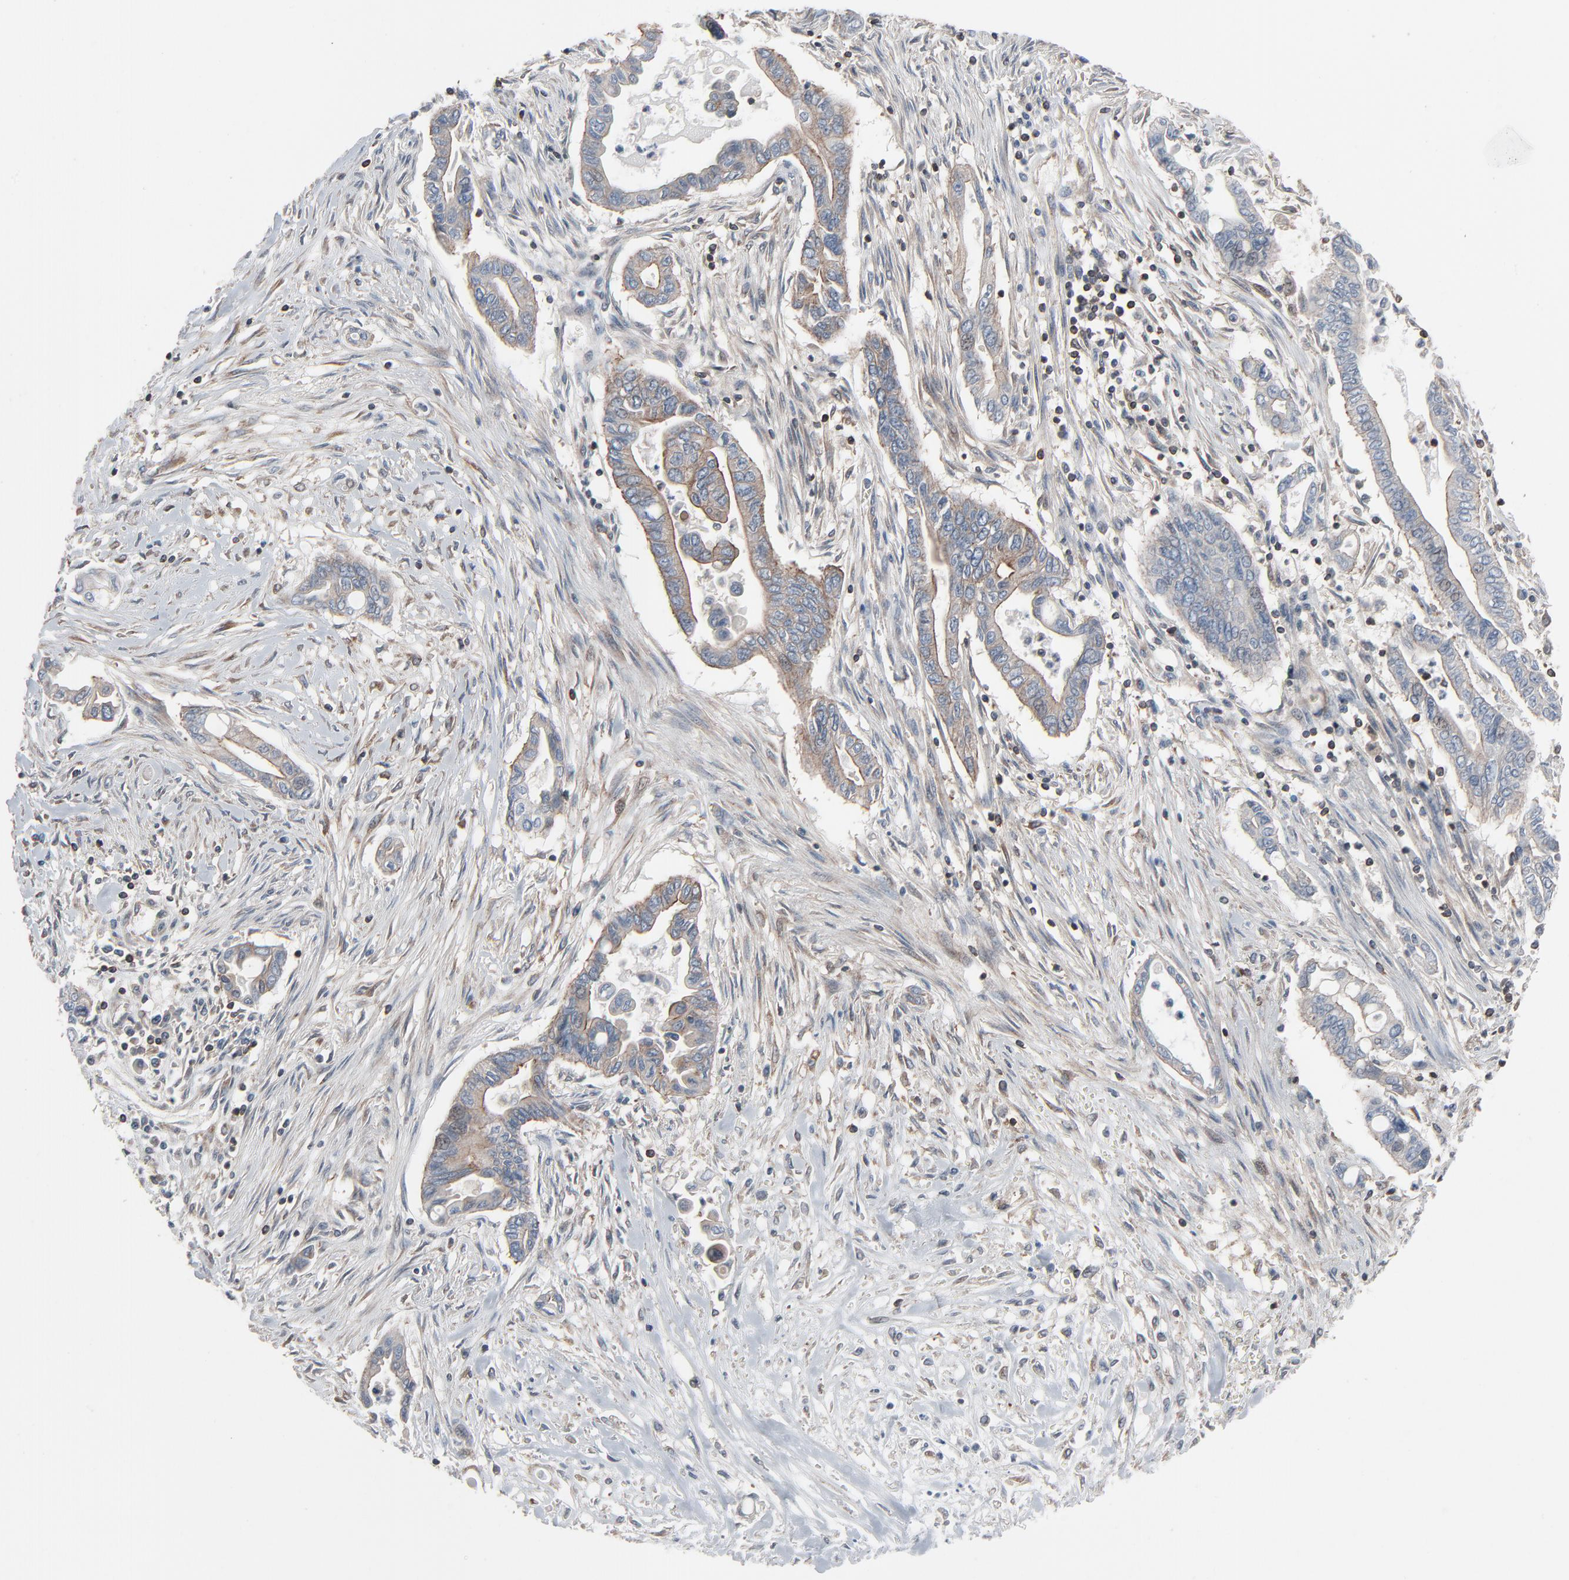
{"staining": {"intensity": "negative", "quantity": "none", "location": "none"}, "tissue": "pancreatic cancer", "cell_type": "Tumor cells", "image_type": "cancer", "snomed": [{"axis": "morphology", "description": "Adenocarcinoma, NOS"}, {"axis": "topography", "description": "Pancreas"}], "caption": "Immunohistochemical staining of human pancreatic adenocarcinoma shows no significant staining in tumor cells. Nuclei are stained in blue.", "gene": "OPTN", "patient": {"sex": "female", "age": 57}}